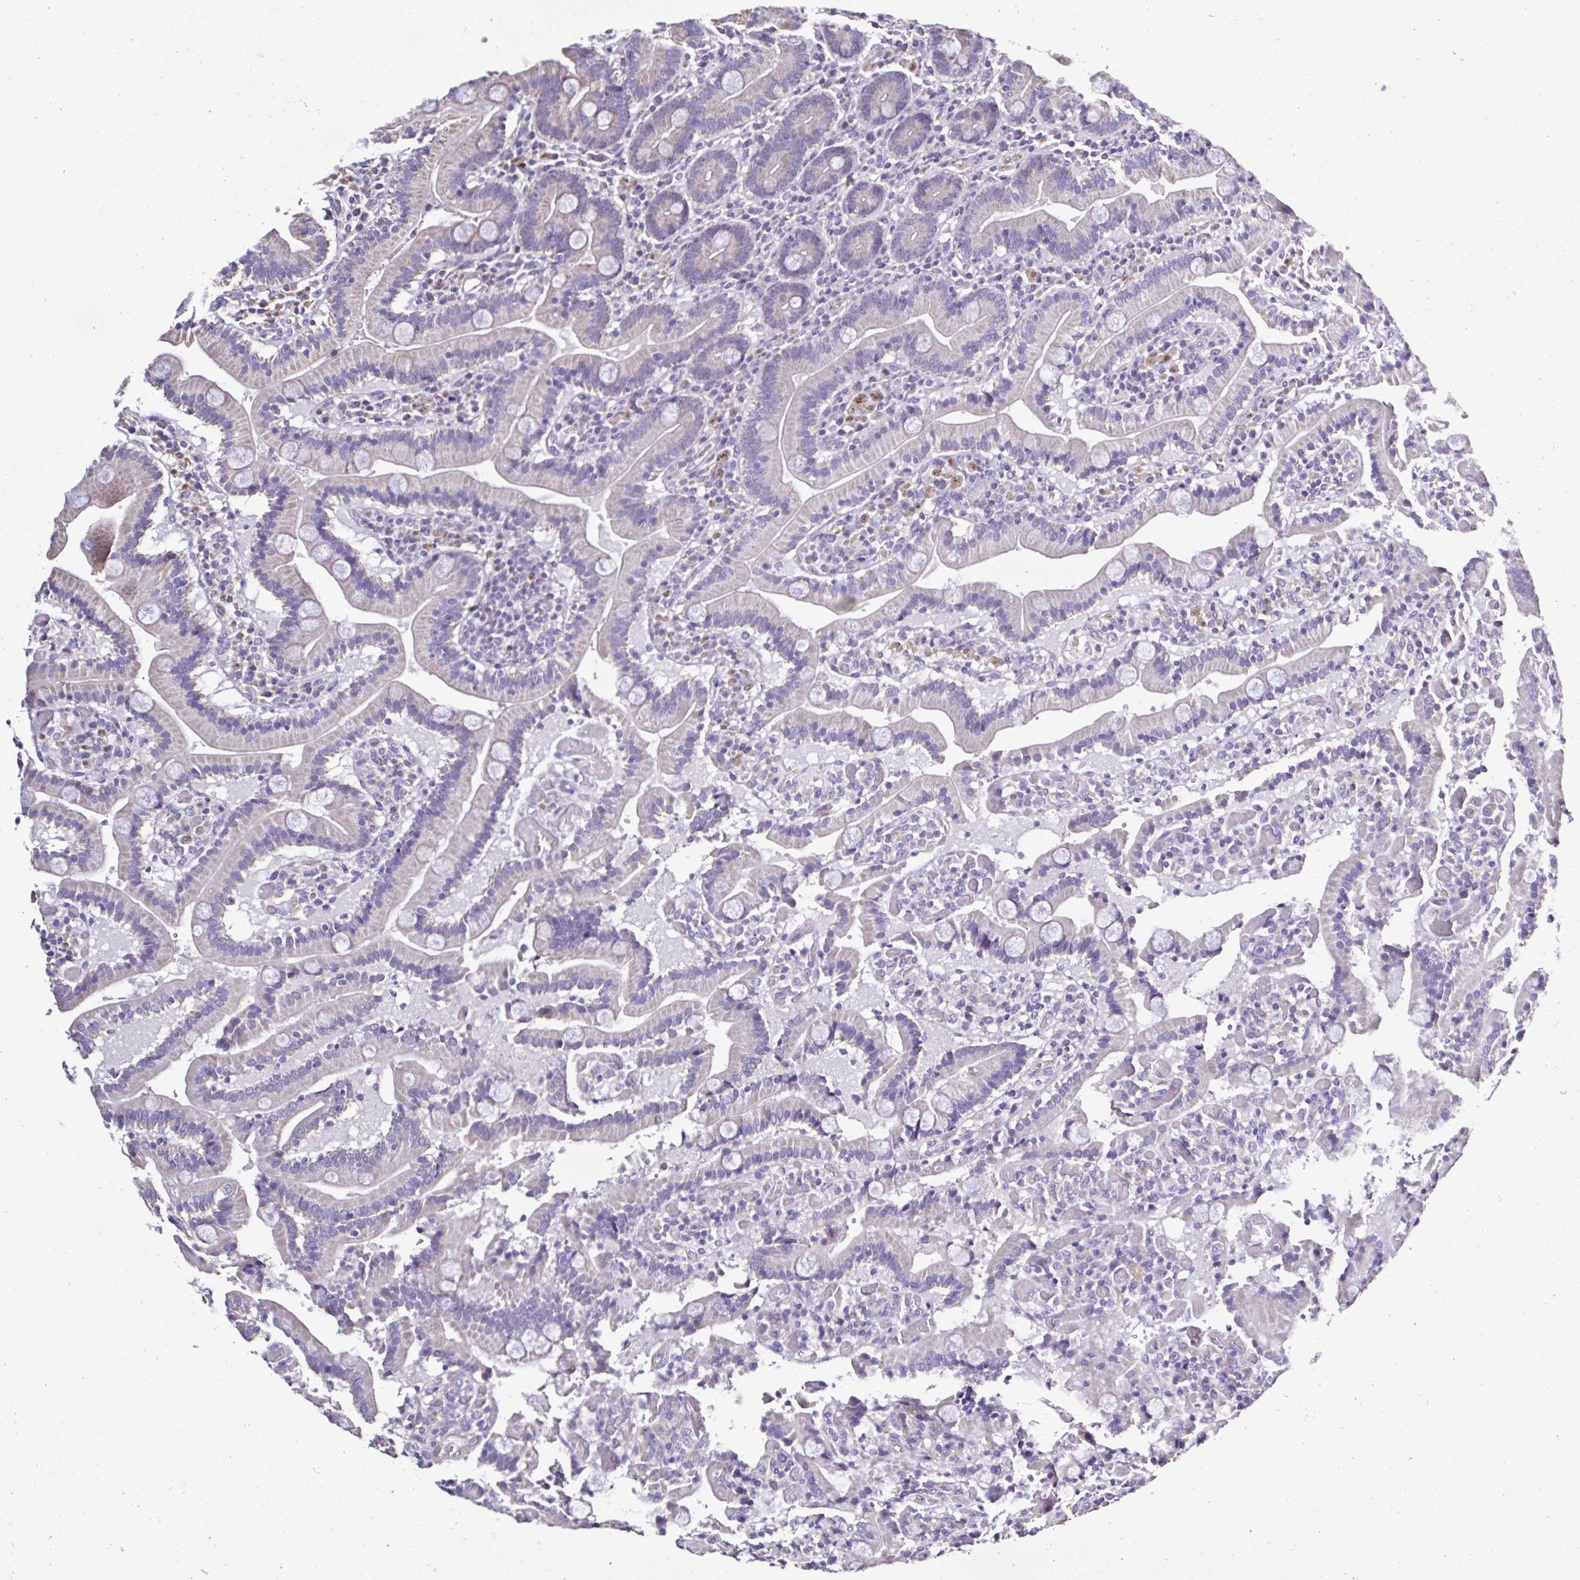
{"staining": {"intensity": "negative", "quantity": "none", "location": "none"}, "tissue": "duodenum", "cell_type": "Glandular cells", "image_type": "normal", "snomed": [{"axis": "morphology", "description": "Normal tissue, NOS"}, {"axis": "topography", "description": "Duodenum"}], "caption": "IHC of normal human duodenum exhibits no expression in glandular cells. (DAB IHC with hematoxylin counter stain).", "gene": "PLA2G4E", "patient": {"sex": "female", "age": 62}}